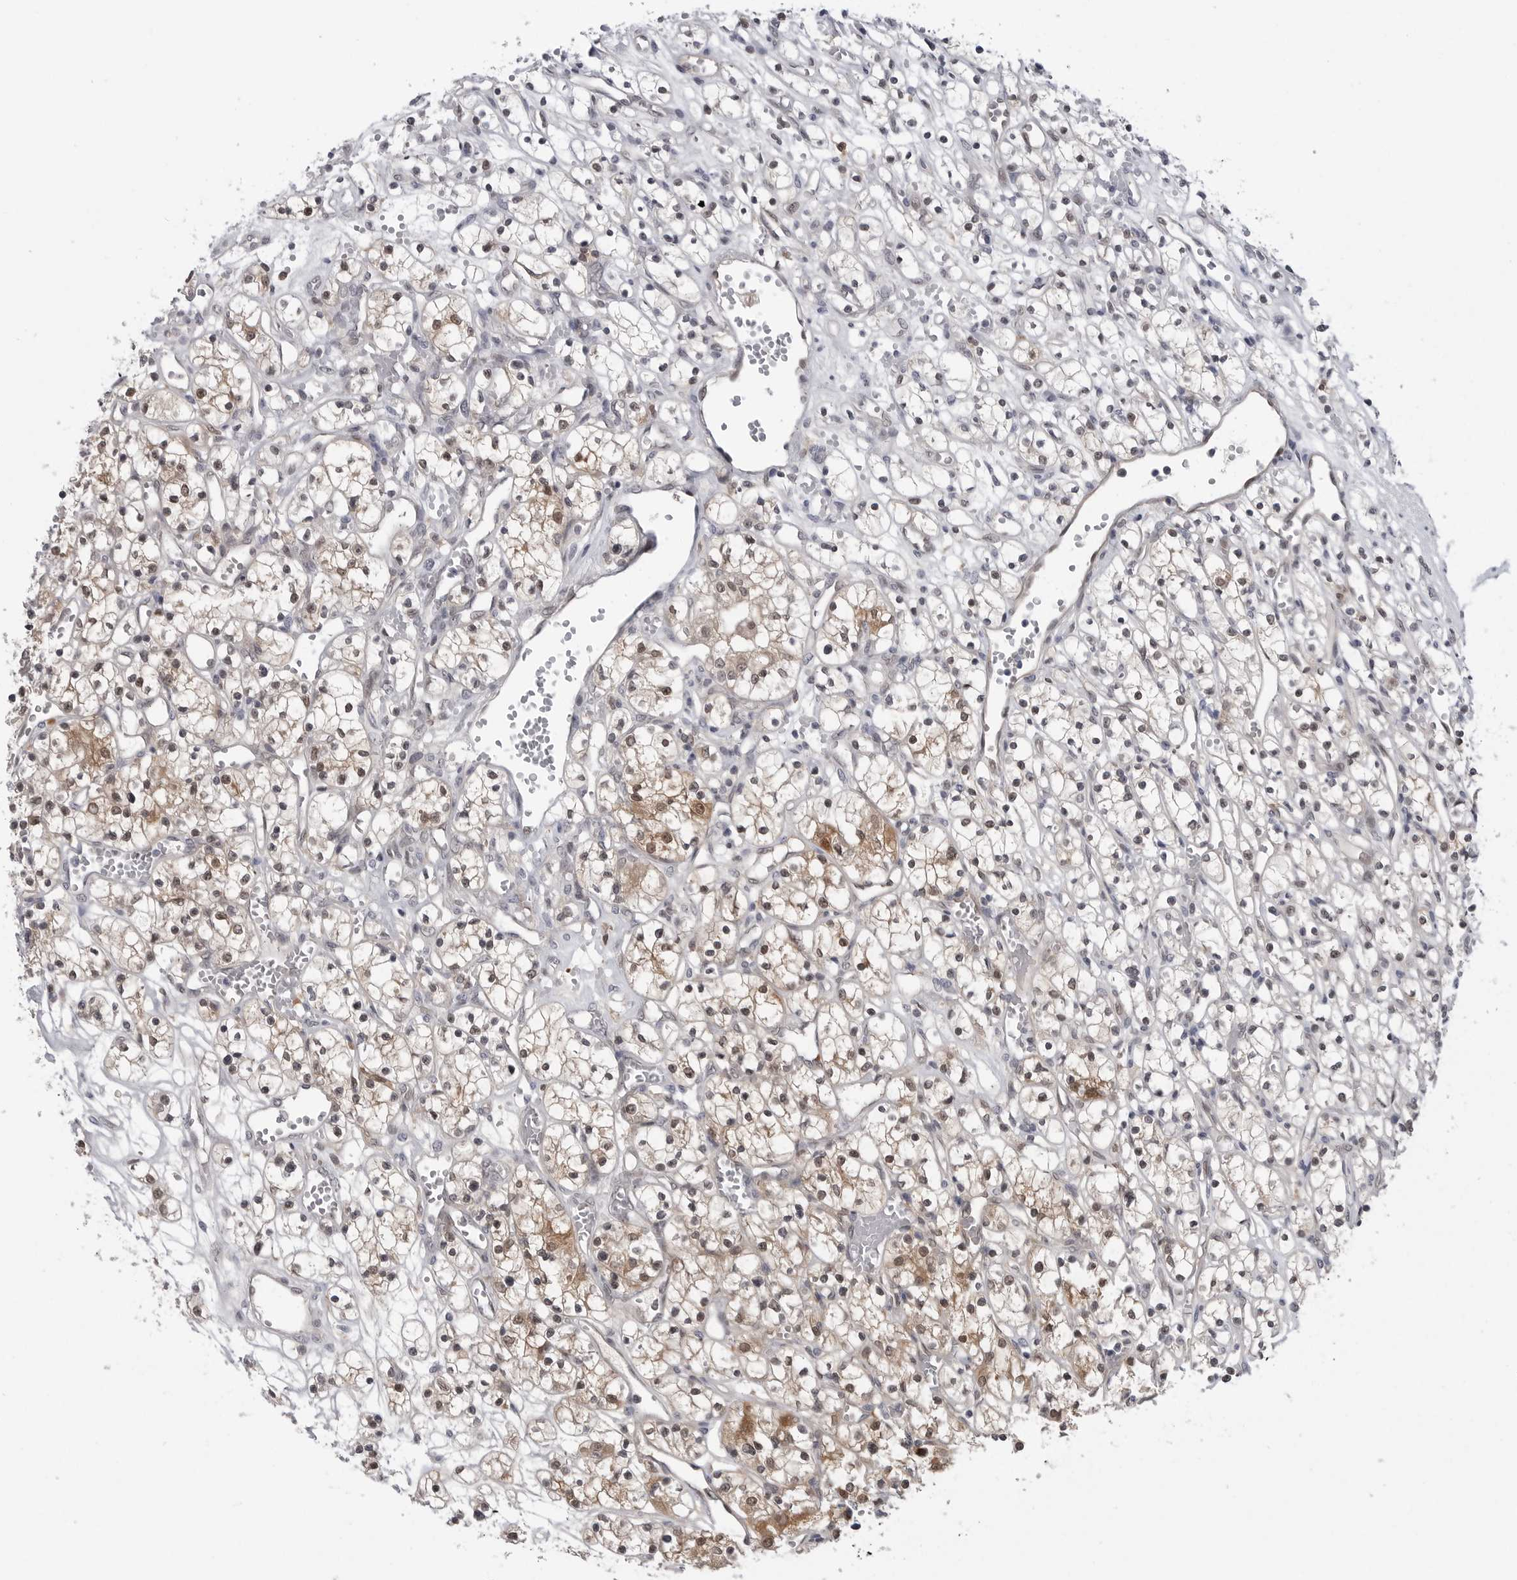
{"staining": {"intensity": "moderate", "quantity": "25%-75%", "location": "cytoplasmic/membranous,nuclear"}, "tissue": "renal cancer", "cell_type": "Tumor cells", "image_type": "cancer", "snomed": [{"axis": "morphology", "description": "Adenocarcinoma, NOS"}, {"axis": "topography", "description": "Kidney"}], "caption": "Renal cancer (adenocarcinoma) tissue shows moderate cytoplasmic/membranous and nuclear expression in approximately 25%-75% of tumor cells, visualized by immunohistochemistry.", "gene": "PNPO", "patient": {"sex": "female", "age": 59}}